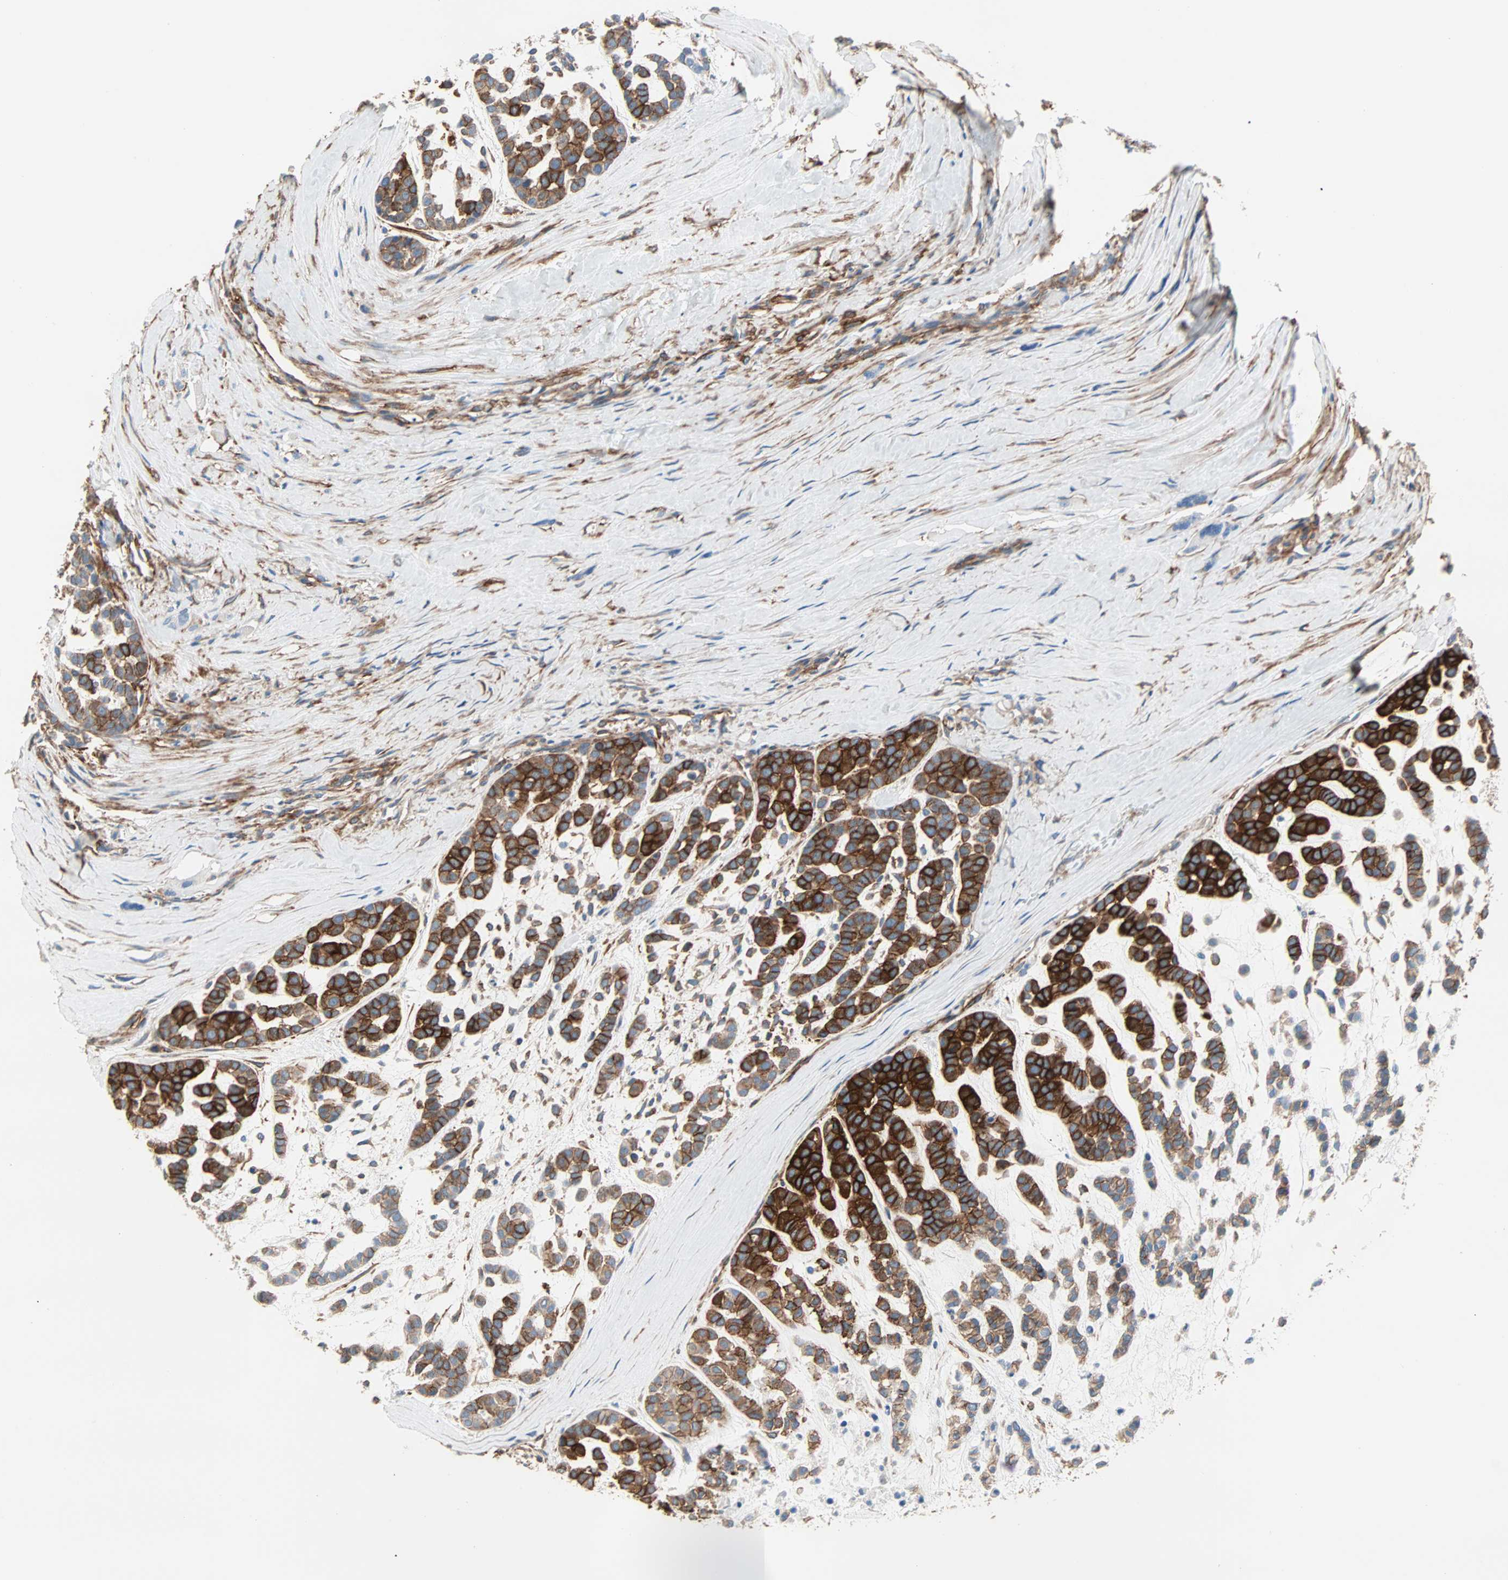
{"staining": {"intensity": "strong", "quantity": ">75%", "location": "cytoplasmic/membranous"}, "tissue": "head and neck cancer", "cell_type": "Tumor cells", "image_type": "cancer", "snomed": [{"axis": "morphology", "description": "Adenocarcinoma, NOS"}, {"axis": "morphology", "description": "Adenoma, NOS"}, {"axis": "topography", "description": "Head-Neck"}], "caption": "This photomicrograph reveals IHC staining of head and neck cancer (adenocarcinoma), with high strong cytoplasmic/membranous positivity in approximately >75% of tumor cells.", "gene": "EPB41L2", "patient": {"sex": "female", "age": 55}}